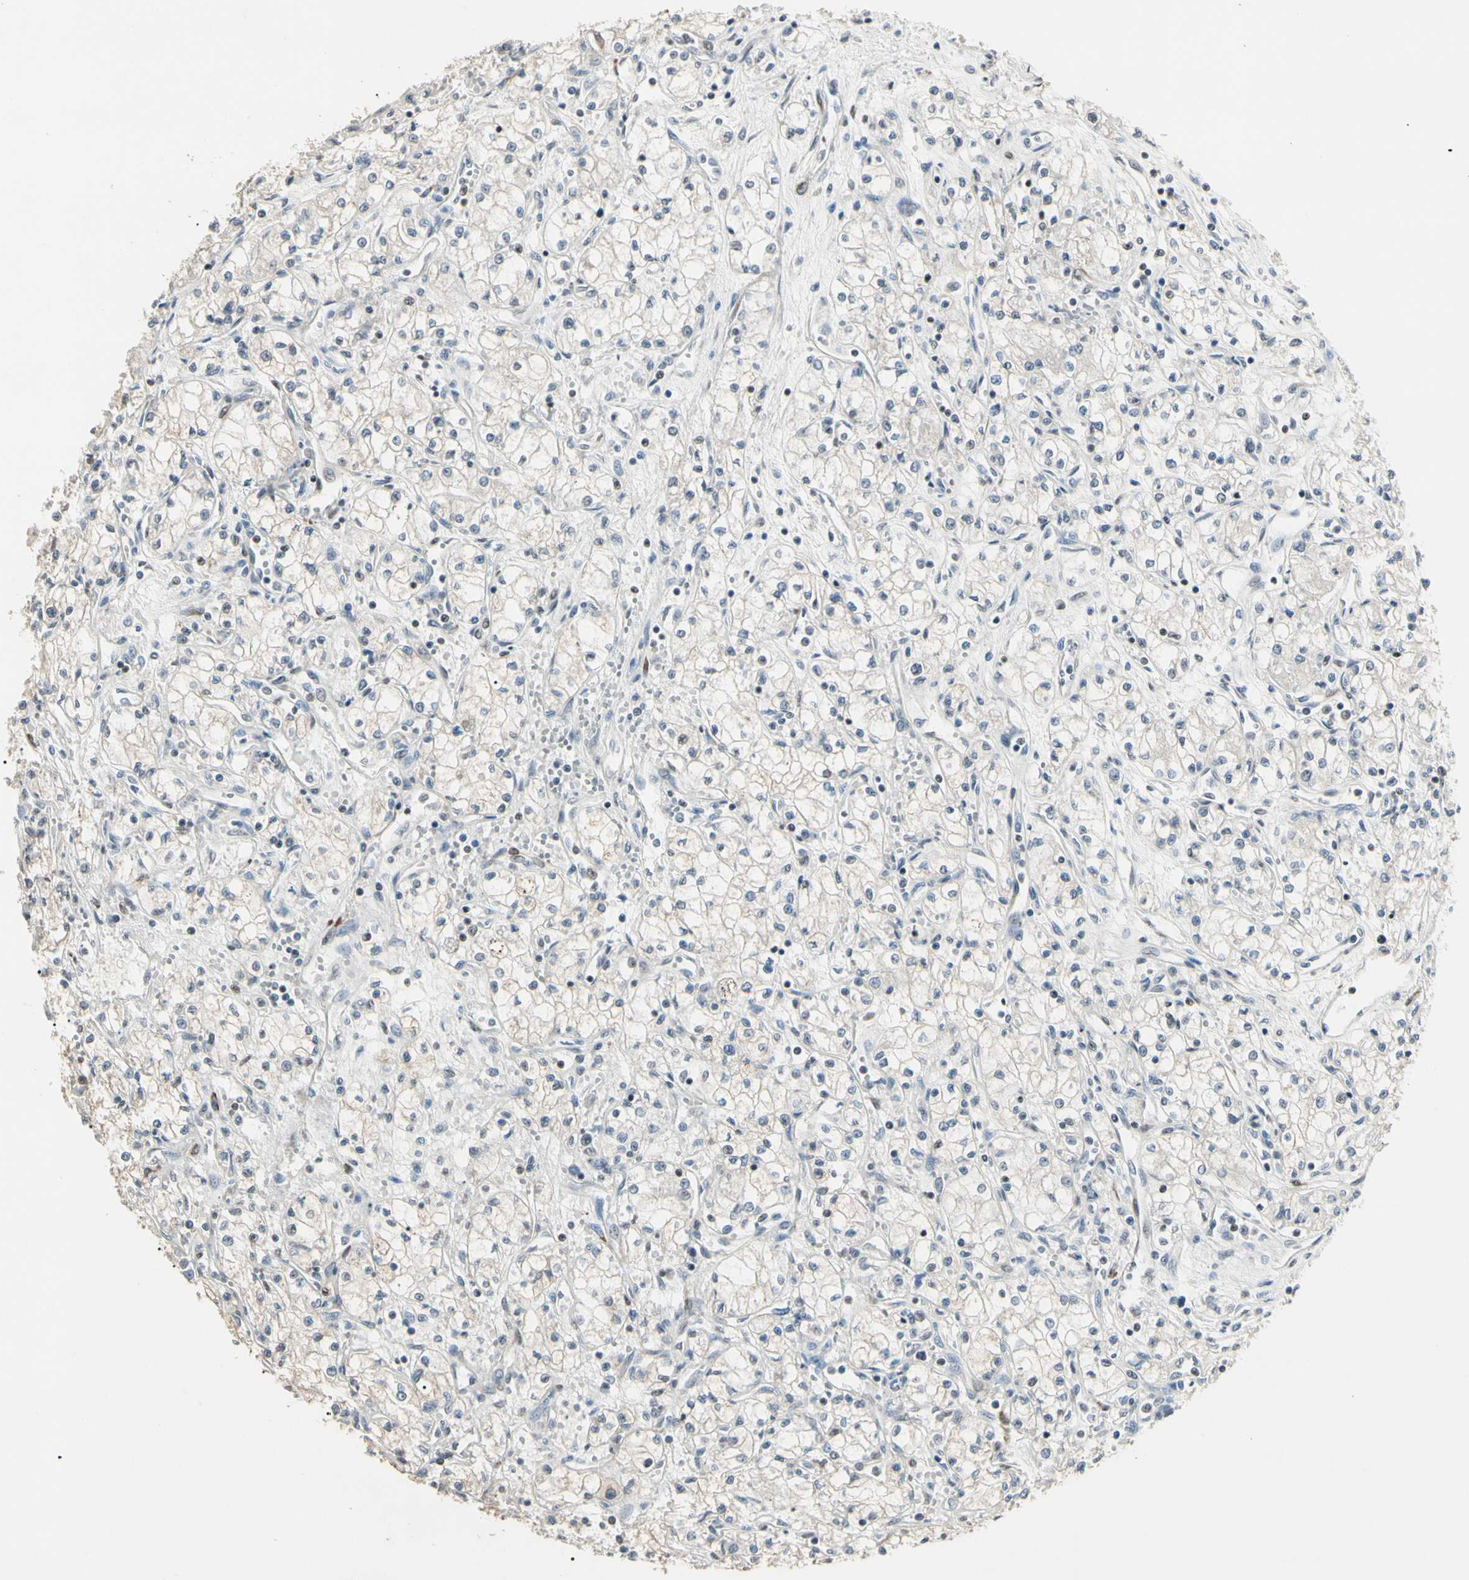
{"staining": {"intensity": "negative", "quantity": "none", "location": "none"}, "tissue": "renal cancer", "cell_type": "Tumor cells", "image_type": "cancer", "snomed": [{"axis": "morphology", "description": "Normal tissue, NOS"}, {"axis": "morphology", "description": "Adenocarcinoma, NOS"}, {"axis": "topography", "description": "Kidney"}], "caption": "Immunohistochemistry of renal cancer (adenocarcinoma) reveals no positivity in tumor cells. Brightfield microscopy of immunohistochemistry (IHC) stained with DAB (3,3'-diaminobenzidine) (brown) and hematoxylin (blue), captured at high magnification.", "gene": "GREM1", "patient": {"sex": "male", "age": 59}}